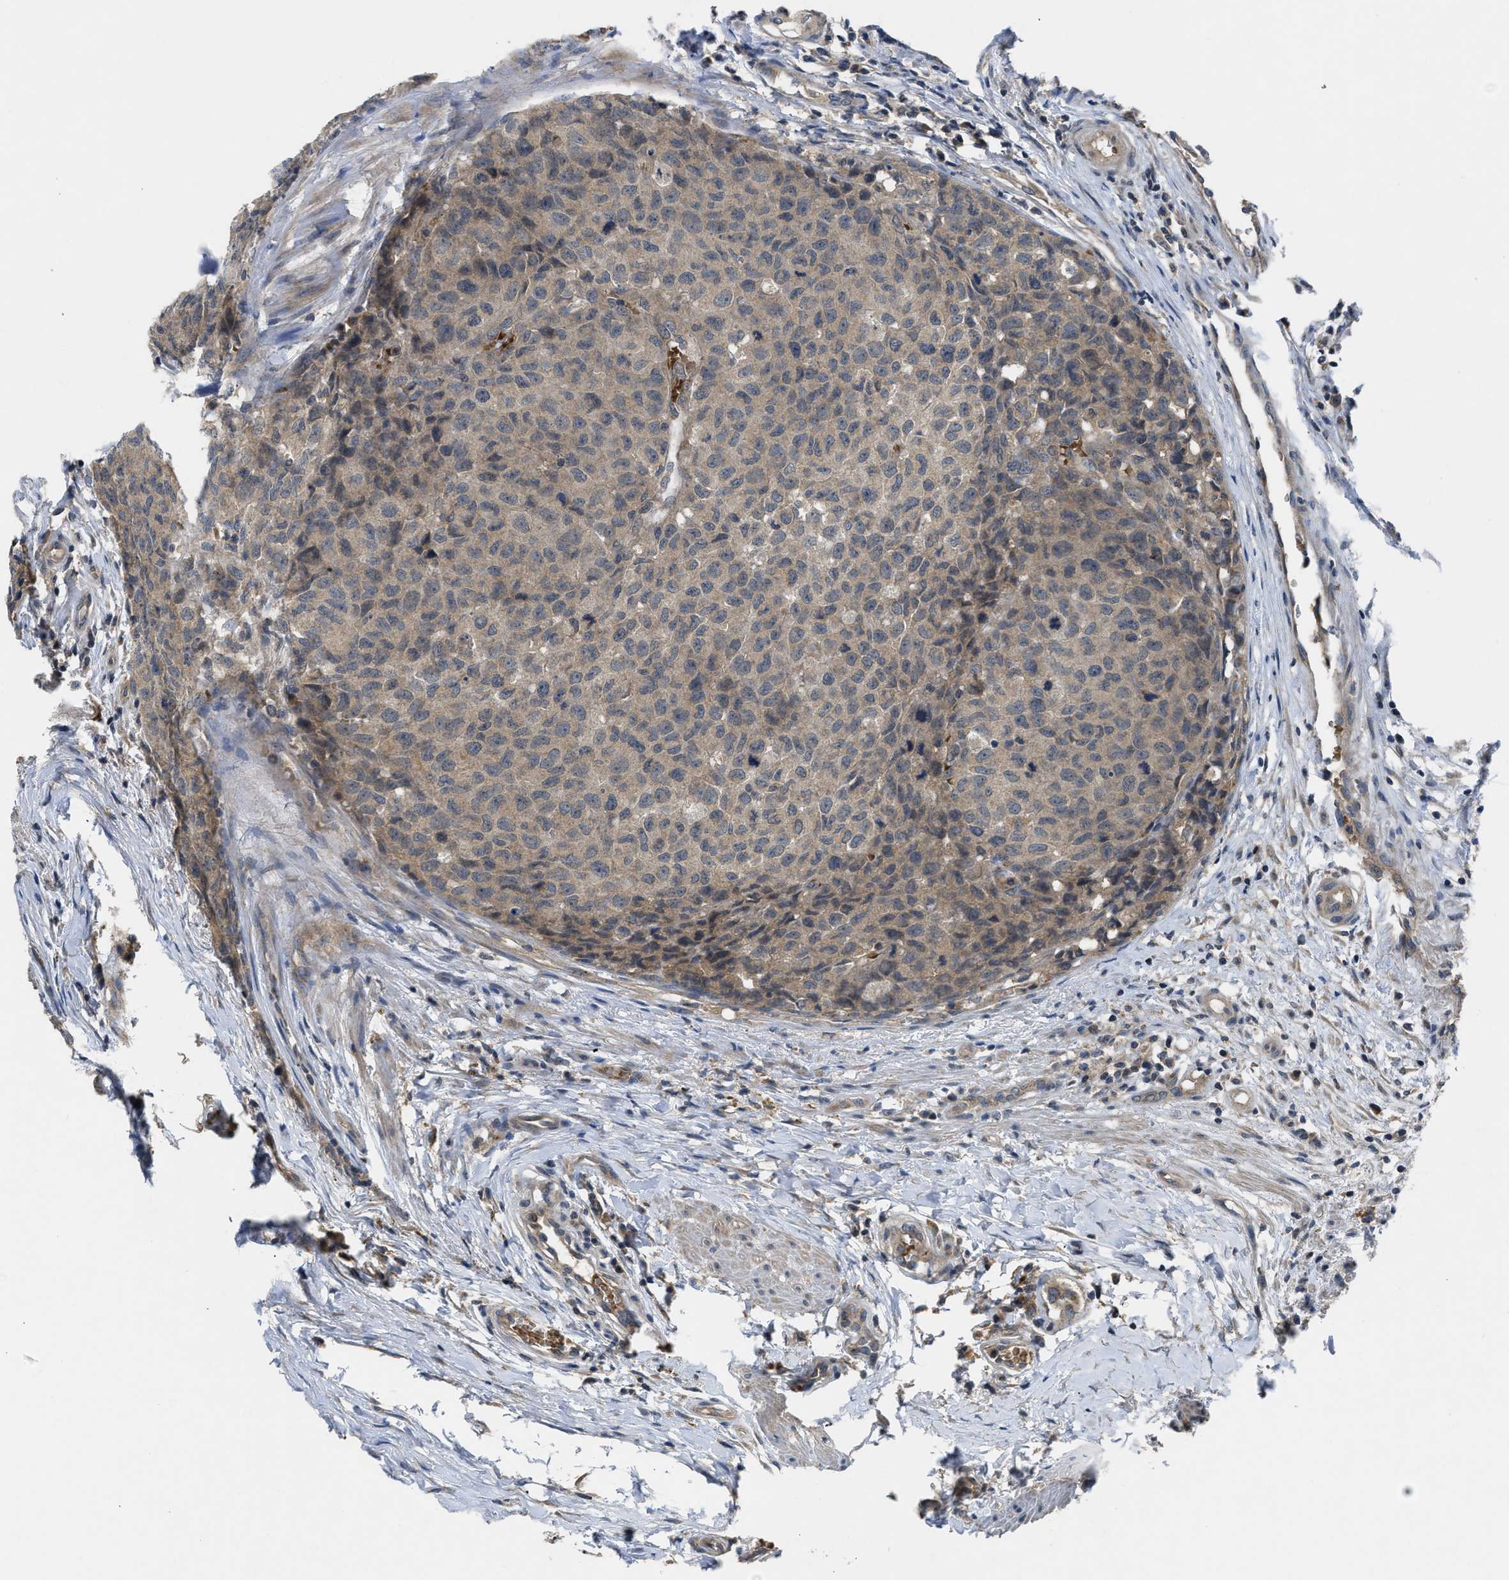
{"staining": {"intensity": "weak", "quantity": ">75%", "location": "cytoplasmic/membranous"}, "tissue": "testis cancer", "cell_type": "Tumor cells", "image_type": "cancer", "snomed": [{"axis": "morphology", "description": "Seminoma, NOS"}, {"axis": "topography", "description": "Testis"}], "caption": "Tumor cells exhibit weak cytoplasmic/membranous expression in approximately >75% of cells in testis cancer.", "gene": "PDE7A", "patient": {"sex": "male", "age": 59}}